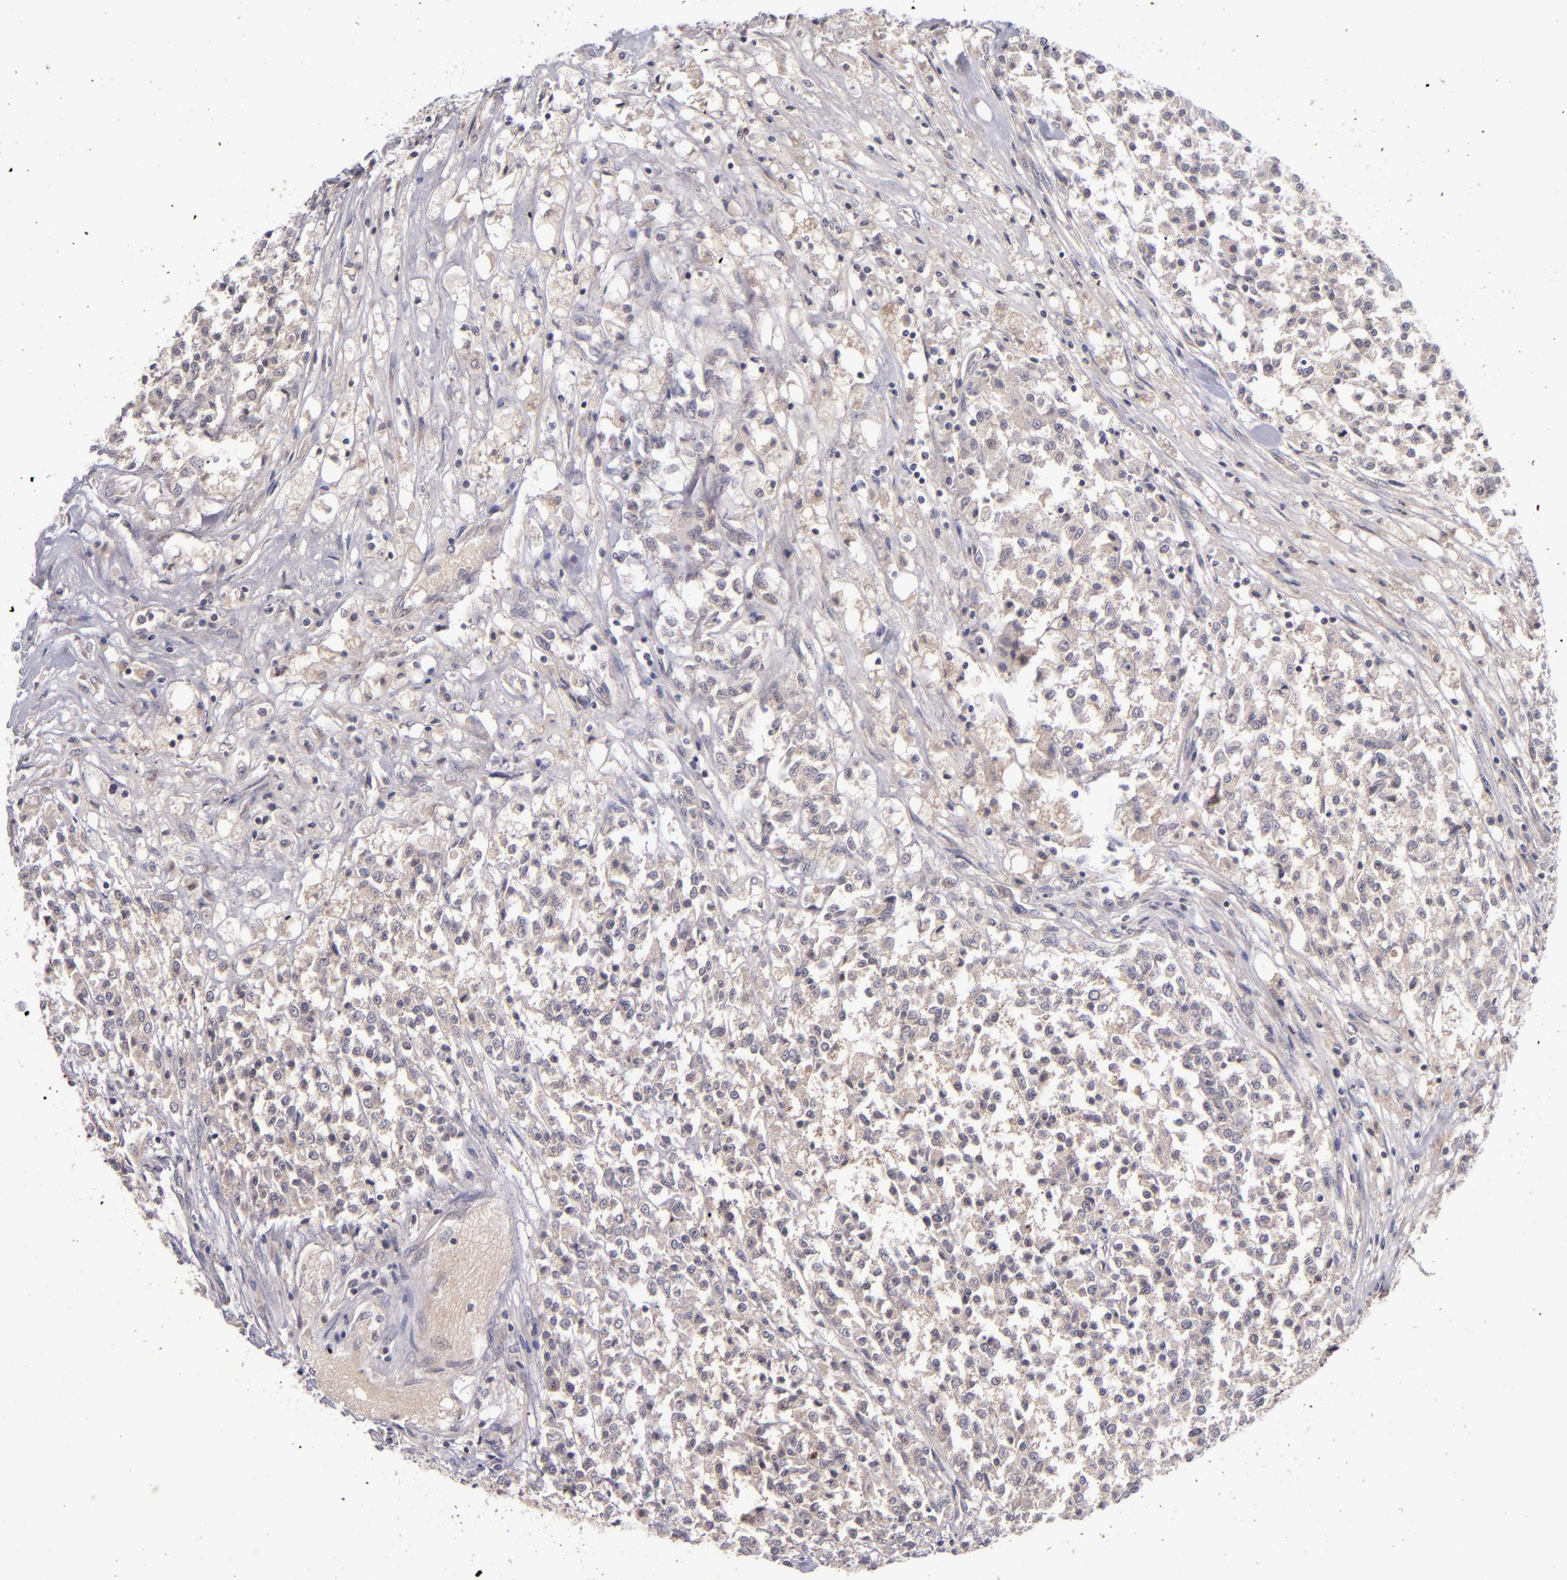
{"staining": {"intensity": "weak", "quantity": "25%-75%", "location": "cytoplasmic/membranous"}, "tissue": "testis cancer", "cell_type": "Tumor cells", "image_type": "cancer", "snomed": [{"axis": "morphology", "description": "Seminoma, NOS"}, {"axis": "topography", "description": "Testis"}], "caption": "IHC photomicrograph of seminoma (testis) stained for a protein (brown), which displays low levels of weak cytoplasmic/membranous positivity in approximately 25%-75% of tumor cells.", "gene": "TSC2", "patient": {"sex": "male", "age": 59}}